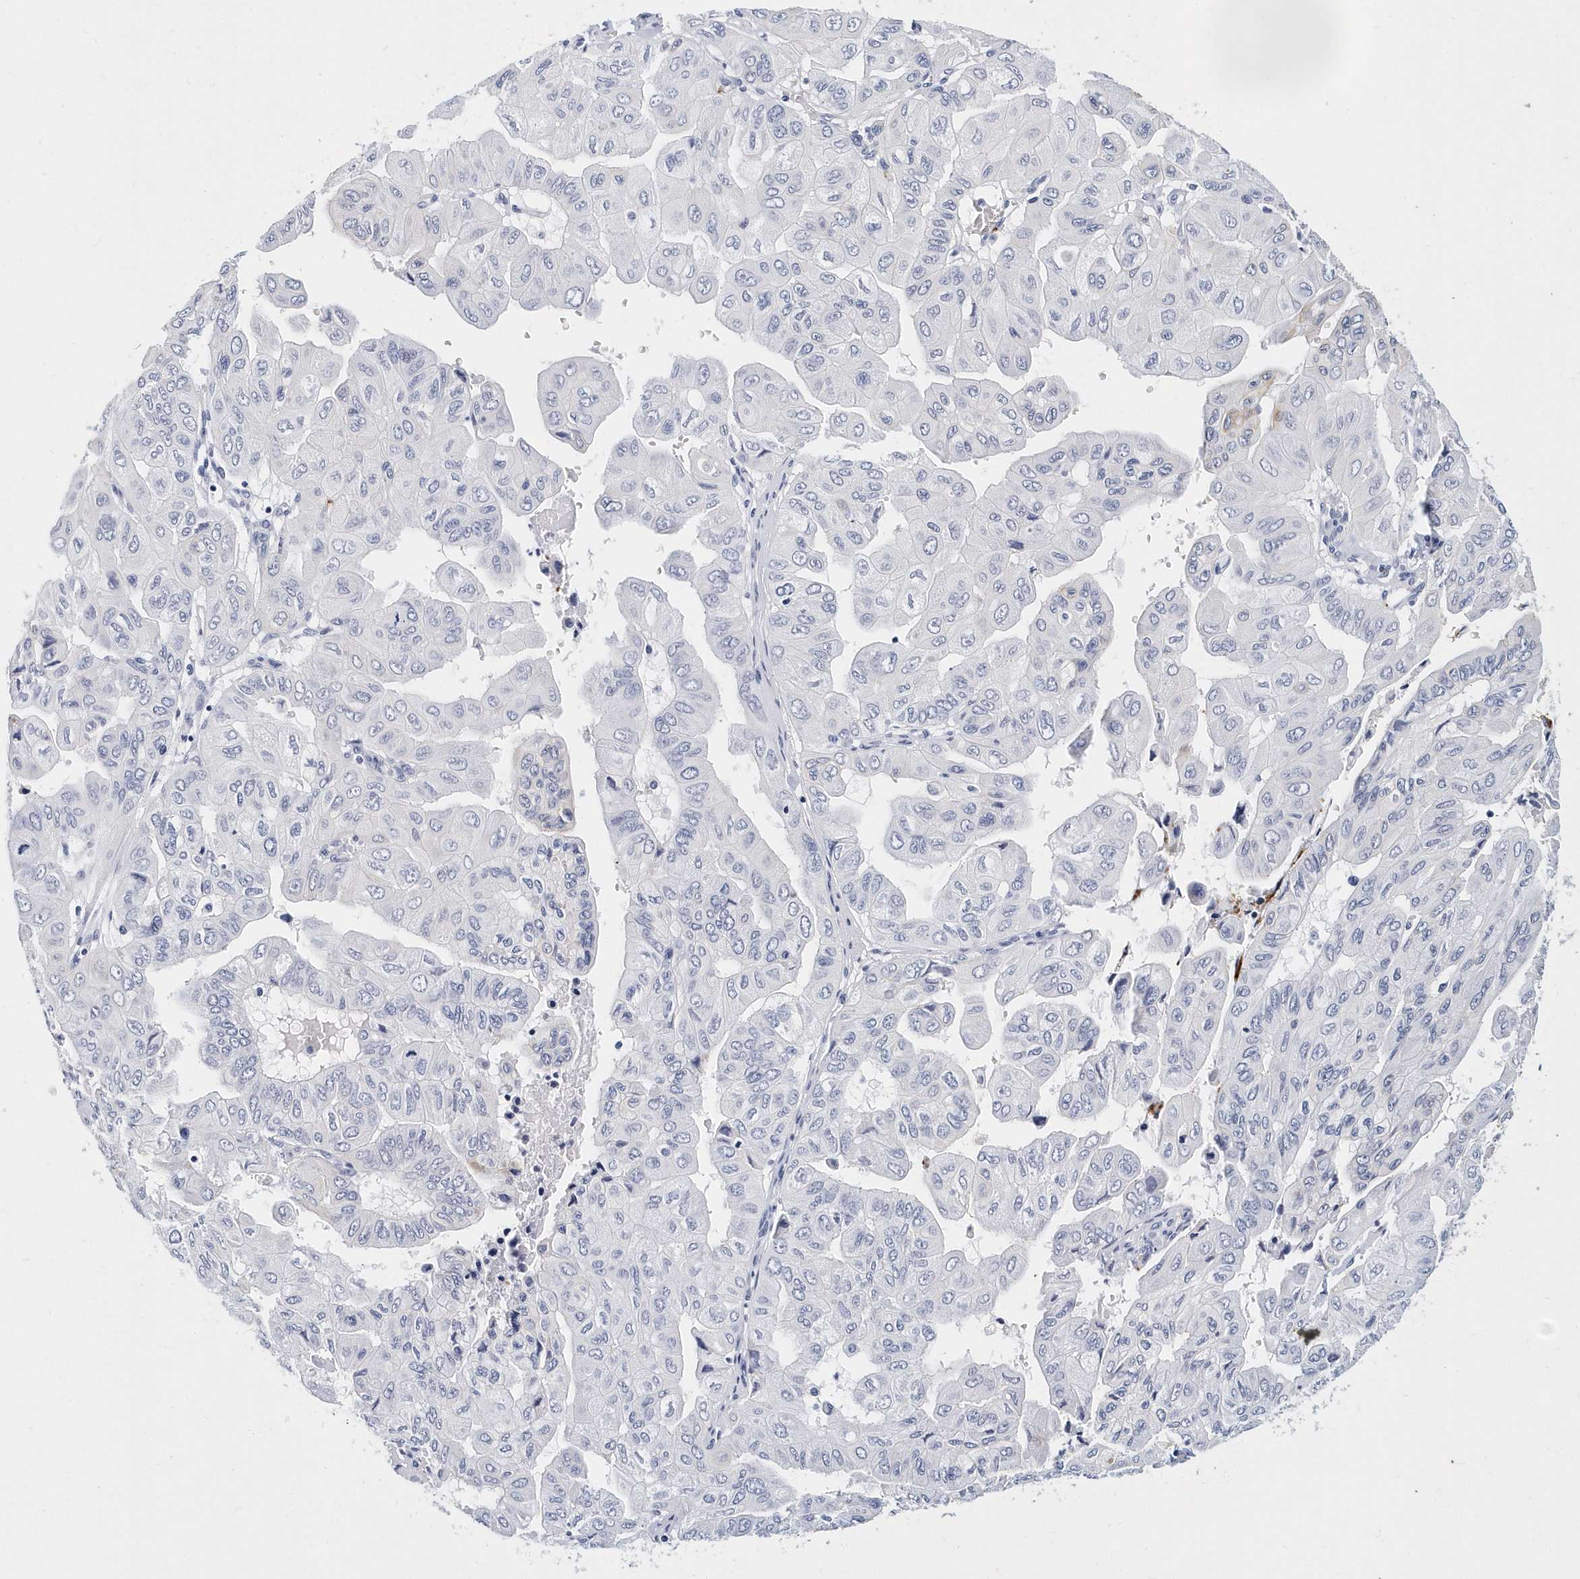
{"staining": {"intensity": "negative", "quantity": "none", "location": "none"}, "tissue": "pancreatic cancer", "cell_type": "Tumor cells", "image_type": "cancer", "snomed": [{"axis": "morphology", "description": "Adenocarcinoma, NOS"}, {"axis": "topography", "description": "Pancreas"}], "caption": "Immunohistochemical staining of pancreatic adenocarcinoma exhibits no significant expression in tumor cells.", "gene": "ITGA2B", "patient": {"sex": "male", "age": 51}}